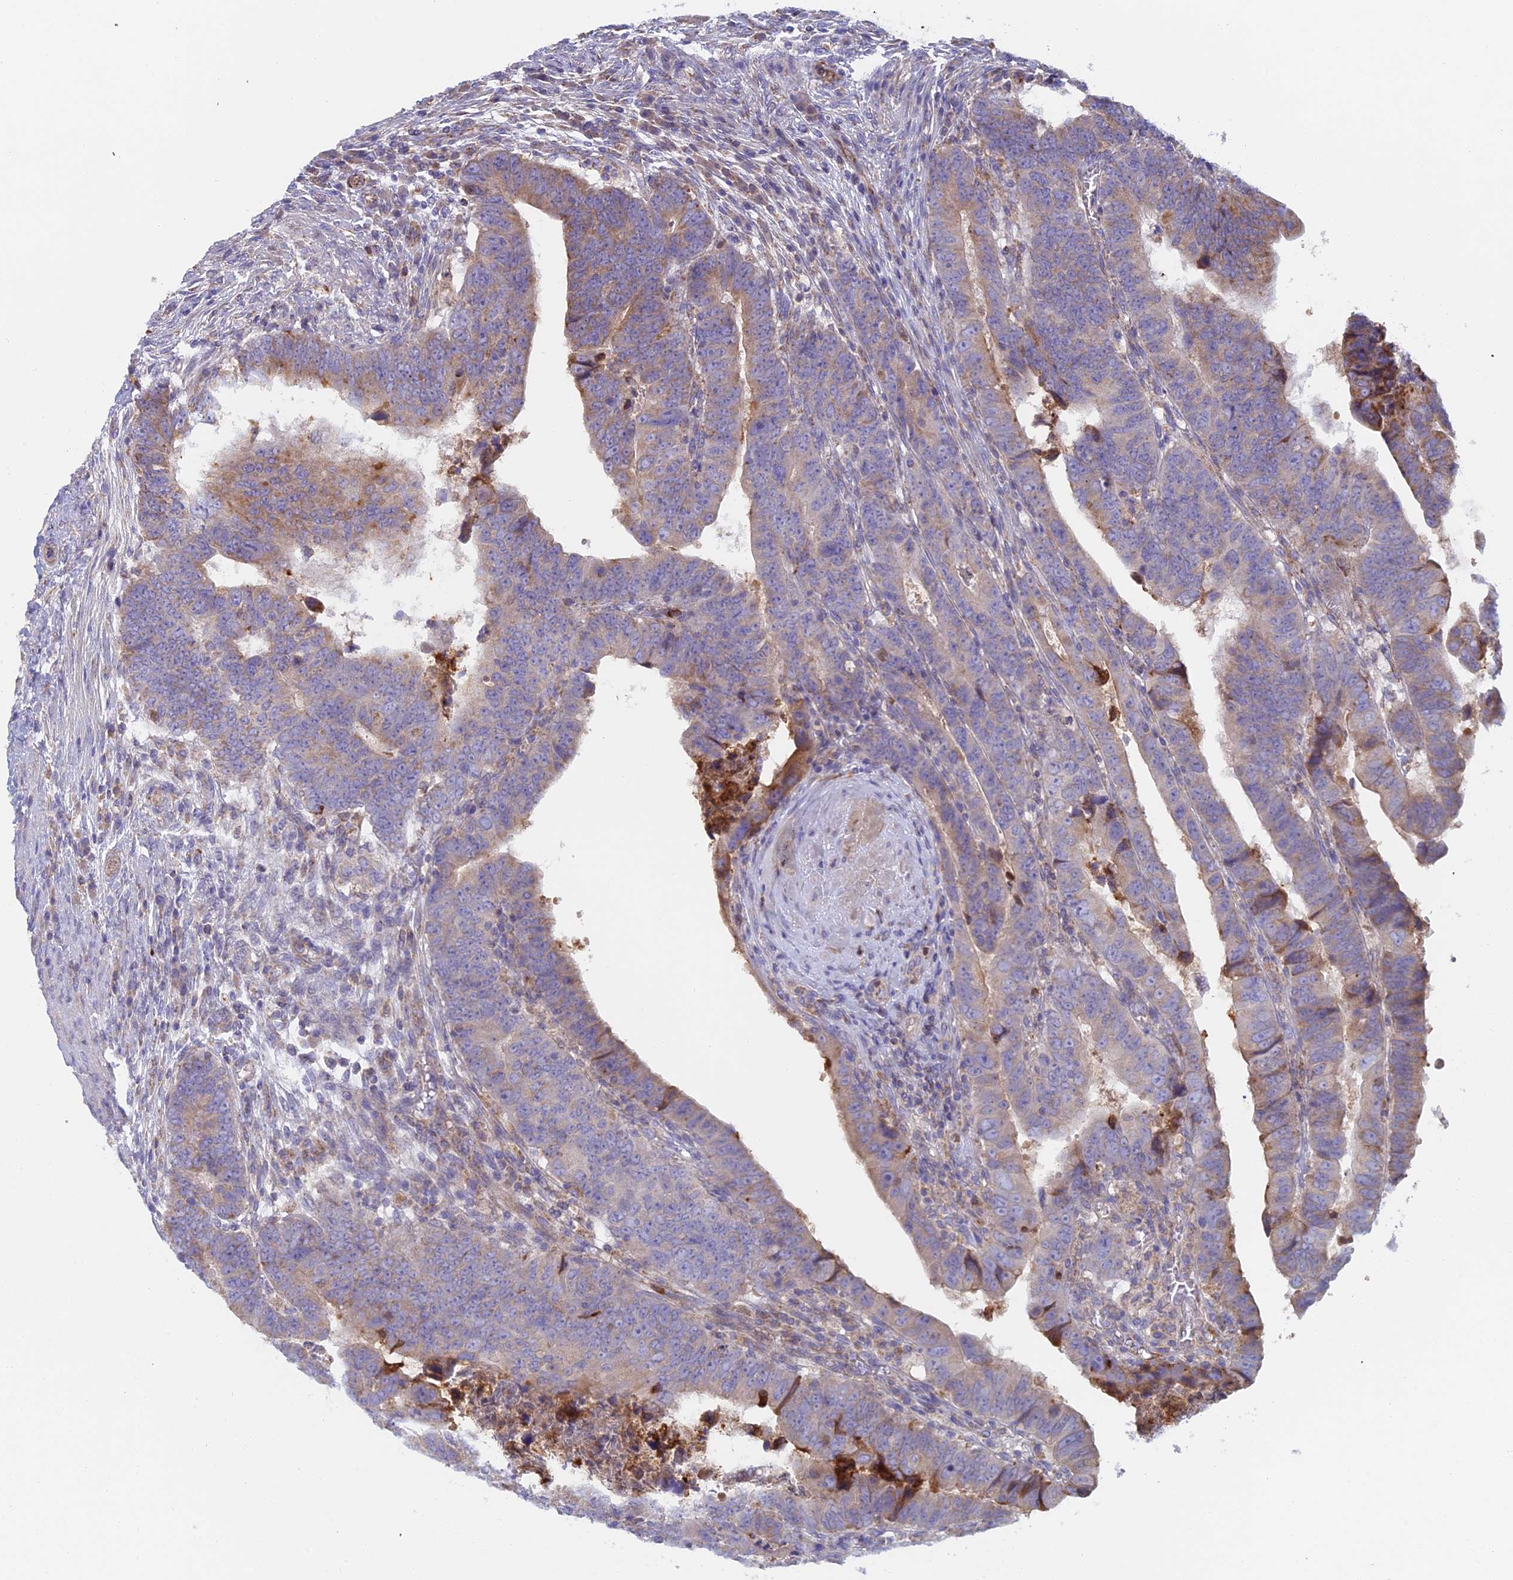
{"staining": {"intensity": "weak", "quantity": "25%-75%", "location": "cytoplasmic/membranous"}, "tissue": "colorectal cancer", "cell_type": "Tumor cells", "image_type": "cancer", "snomed": [{"axis": "morphology", "description": "Normal tissue, NOS"}, {"axis": "morphology", "description": "Adenocarcinoma, NOS"}, {"axis": "topography", "description": "Rectum"}], "caption": "Protein positivity by IHC exhibits weak cytoplasmic/membranous staining in about 25%-75% of tumor cells in colorectal cancer.", "gene": "IFTAP", "patient": {"sex": "female", "age": 65}}